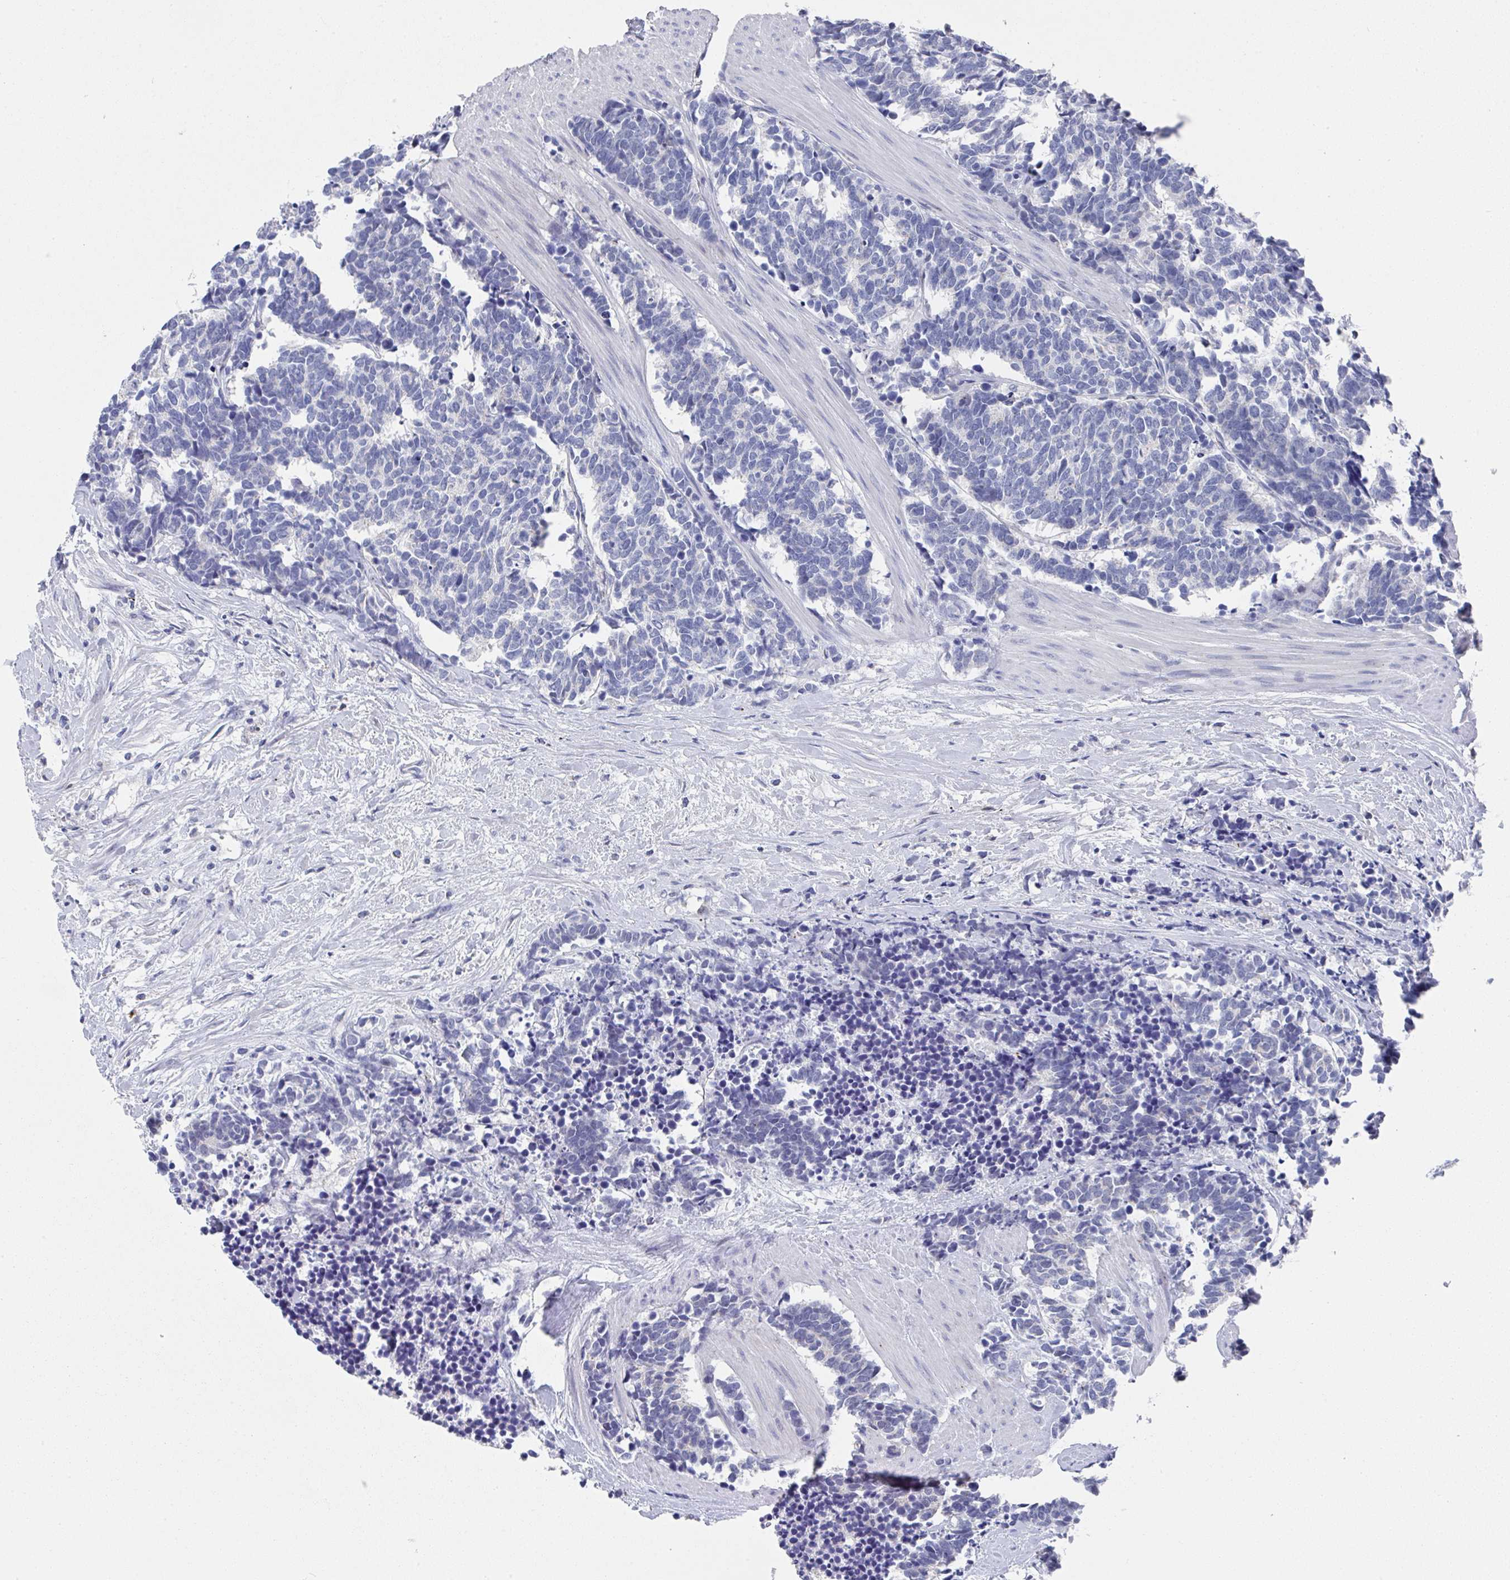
{"staining": {"intensity": "negative", "quantity": "none", "location": "none"}, "tissue": "carcinoid", "cell_type": "Tumor cells", "image_type": "cancer", "snomed": [{"axis": "morphology", "description": "Carcinoma, NOS"}, {"axis": "morphology", "description": "Carcinoid, malignant, NOS"}, {"axis": "topography", "description": "Prostate"}], "caption": "Tumor cells show no significant protein expression in carcinoid.", "gene": "TNFRSF8", "patient": {"sex": "male", "age": 57}}